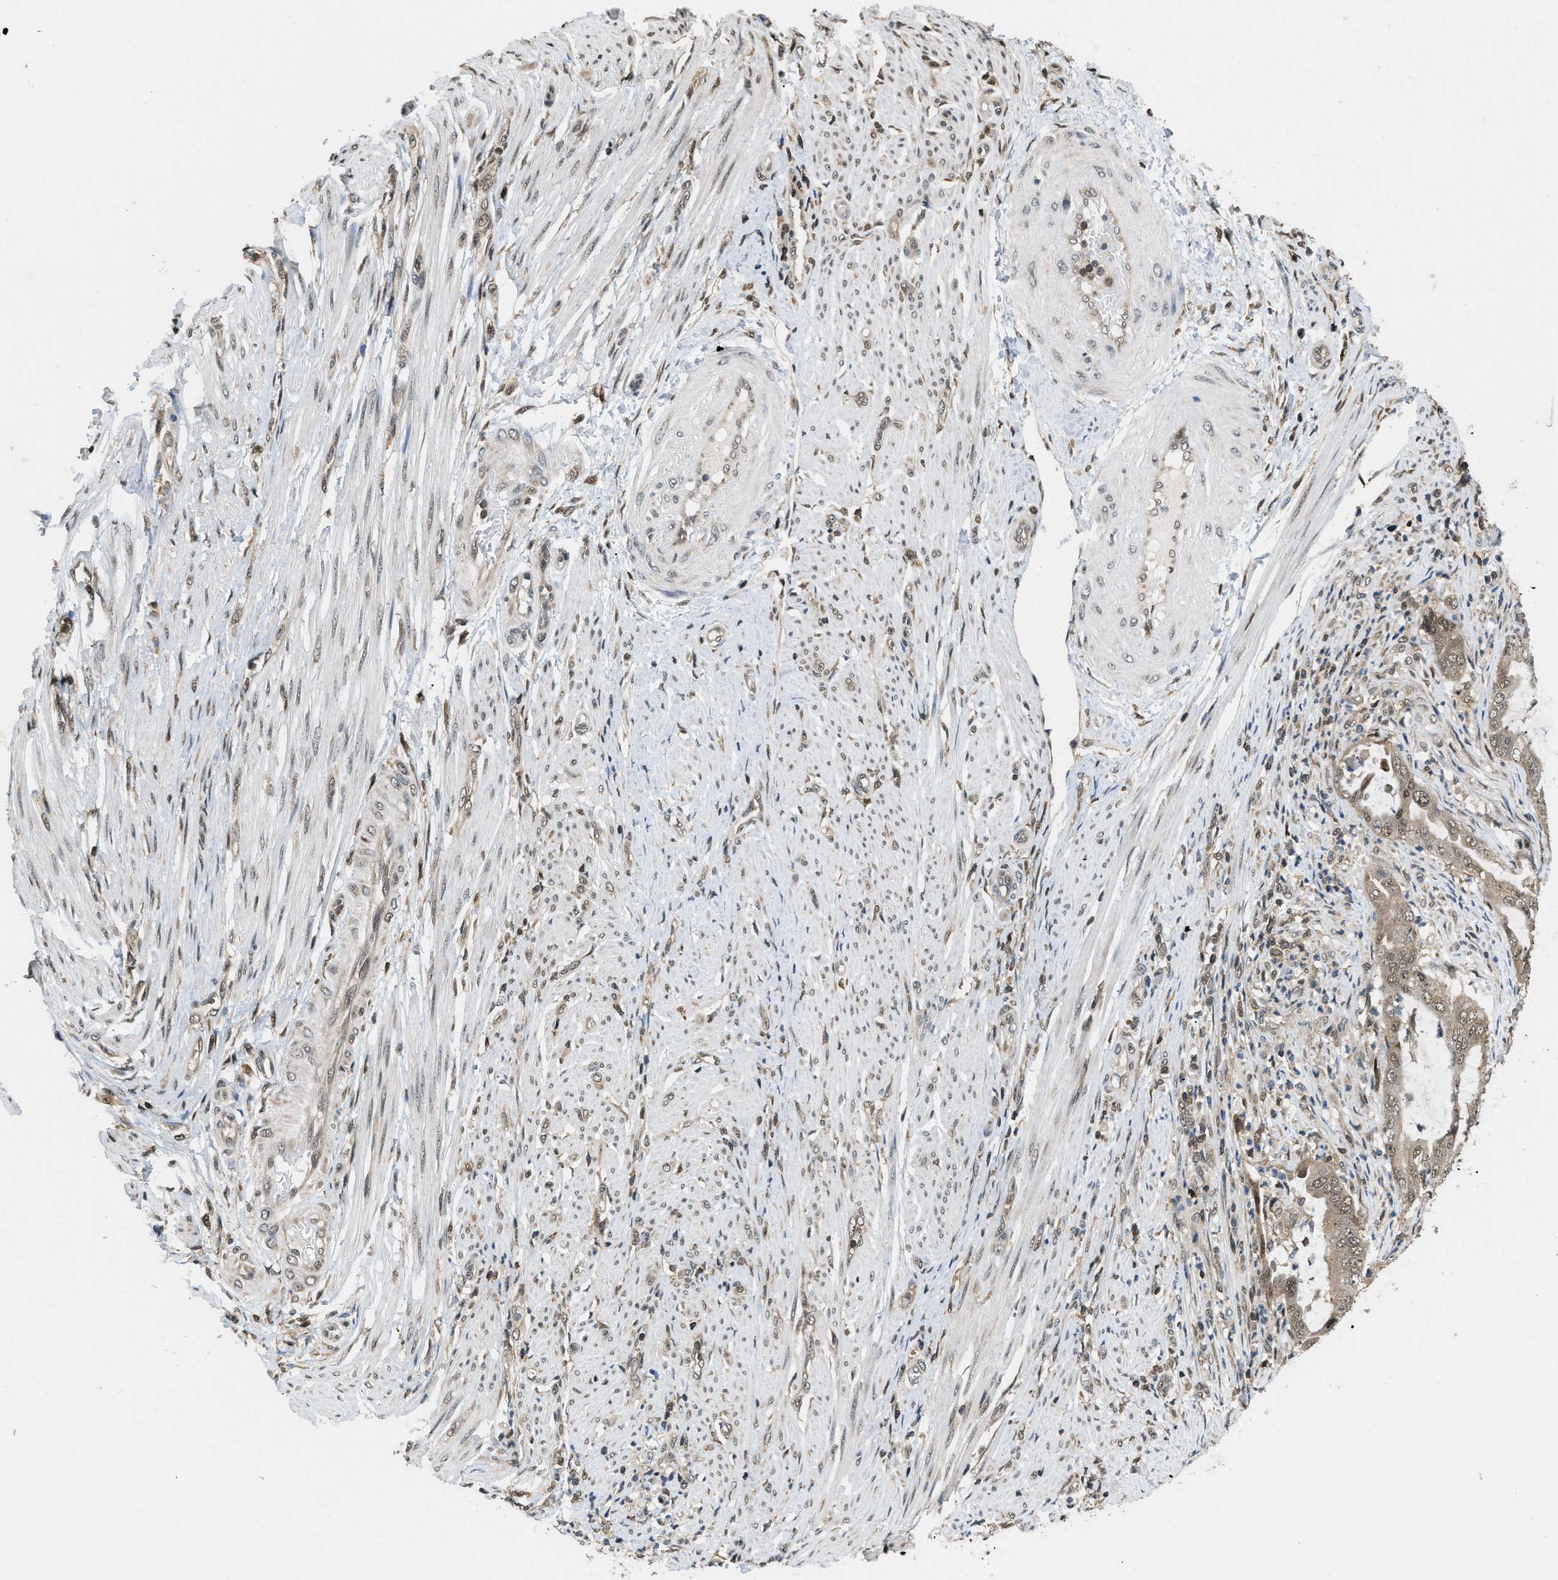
{"staining": {"intensity": "weak", "quantity": ">75%", "location": "cytoplasmic/membranous,nuclear"}, "tissue": "endometrial cancer", "cell_type": "Tumor cells", "image_type": "cancer", "snomed": [{"axis": "morphology", "description": "Adenocarcinoma, NOS"}, {"axis": "topography", "description": "Endometrium"}], "caption": "This is a histology image of IHC staining of endometrial adenocarcinoma, which shows weak staining in the cytoplasmic/membranous and nuclear of tumor cells.", "gene": "ATF7IP", "patient": {"sex": "female", "age": 70}}